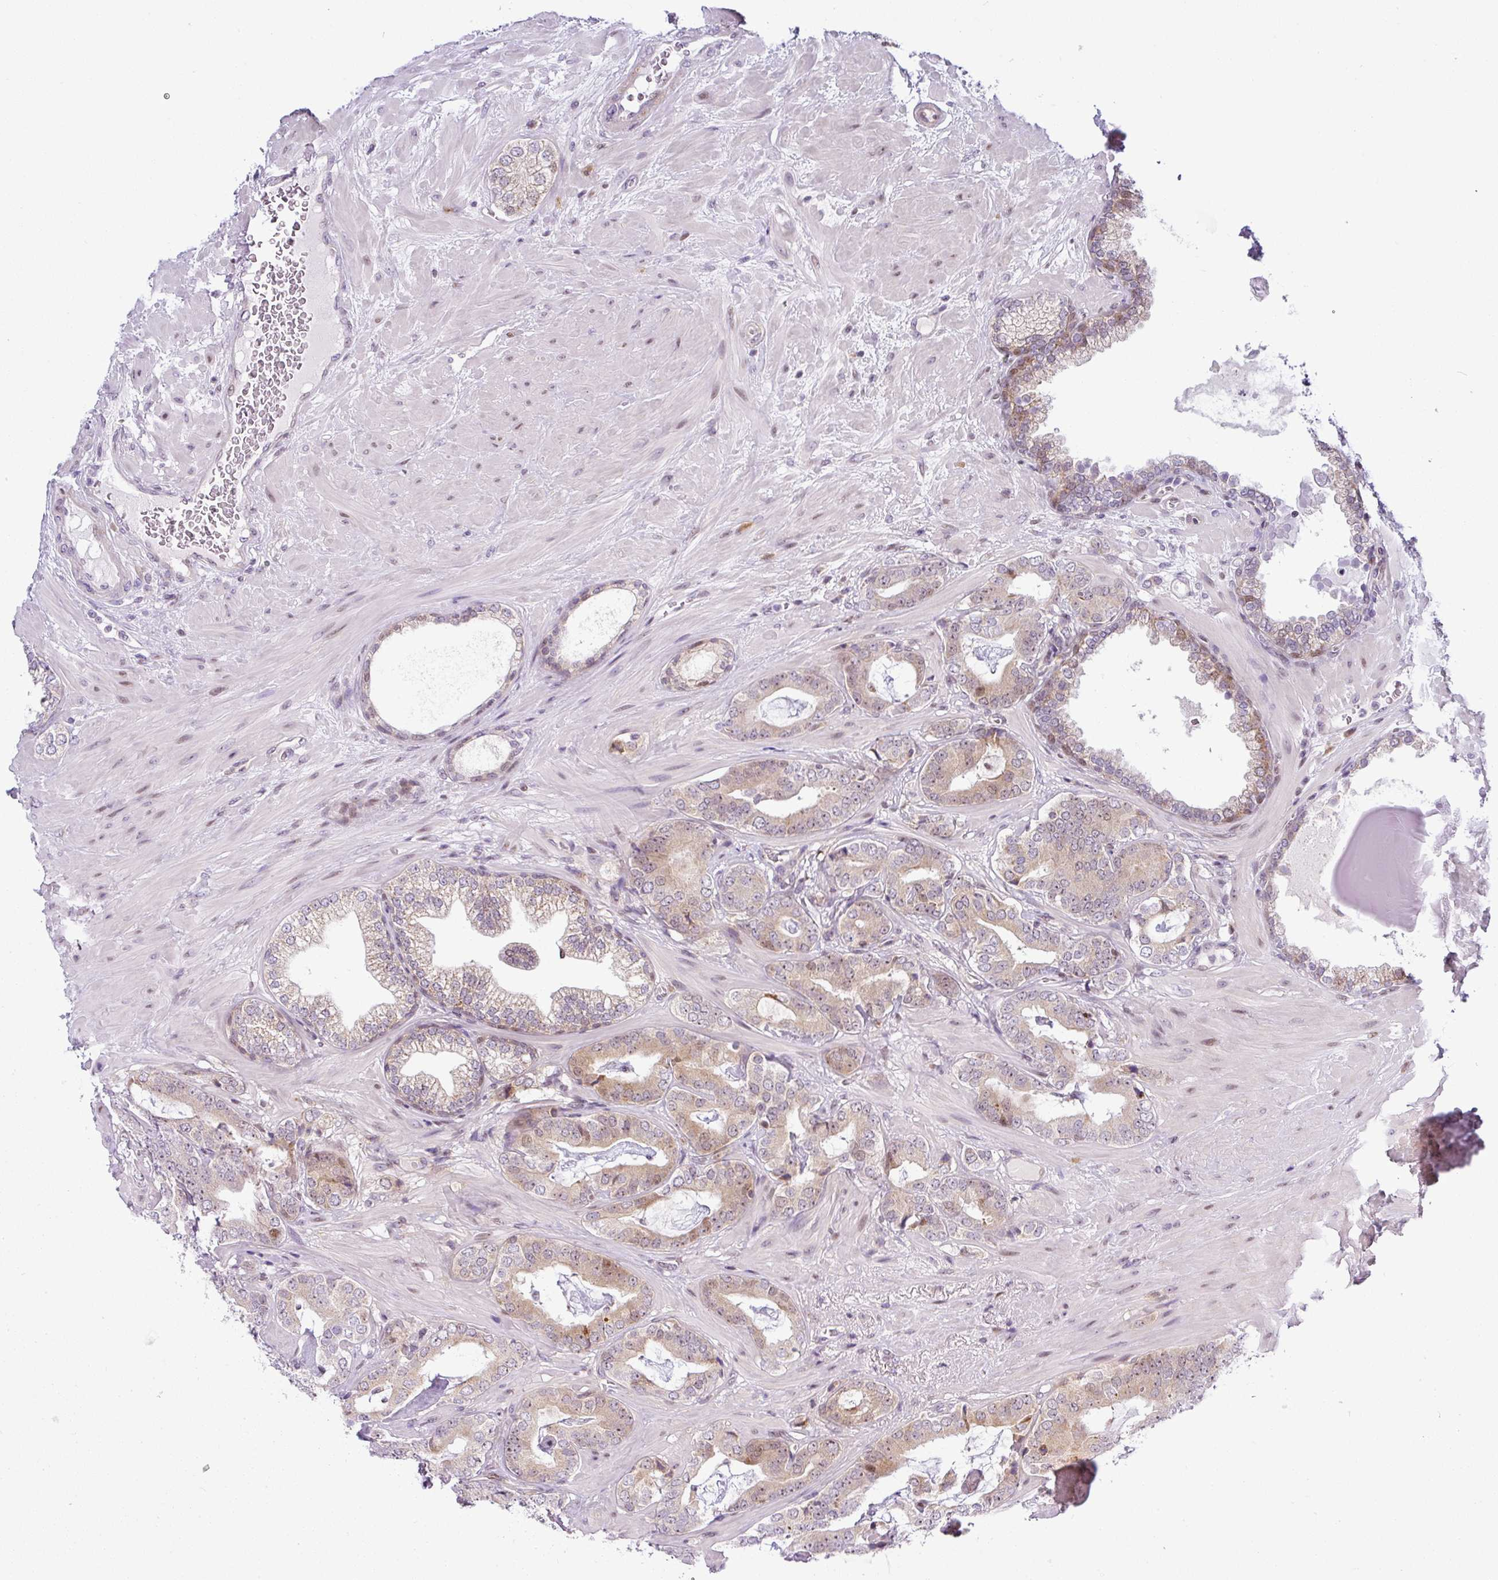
{"staining": {"intensity": "weak", "quantity": ">75%", "location": "cytoplasmic/membranous"}, "tissue": "prostate cancer", "cell_type": "Tumor cells", "image_type": "cancer", "snomed": [{"axis": "morphology", "description": "Adenocarcinoma, Low grade"}, {"axis": "topography", "description": "Prostate"}], "caption": "Immunohistochemical staining of human prostate cancer (adenocarcinoma (low-grade)) displays low levels of weak cytoplasmic/membranous protein positivity in about >75% of tumor cells.", "gene": "NDUFB2", "patient": {"sex": "male", "age": 61}}